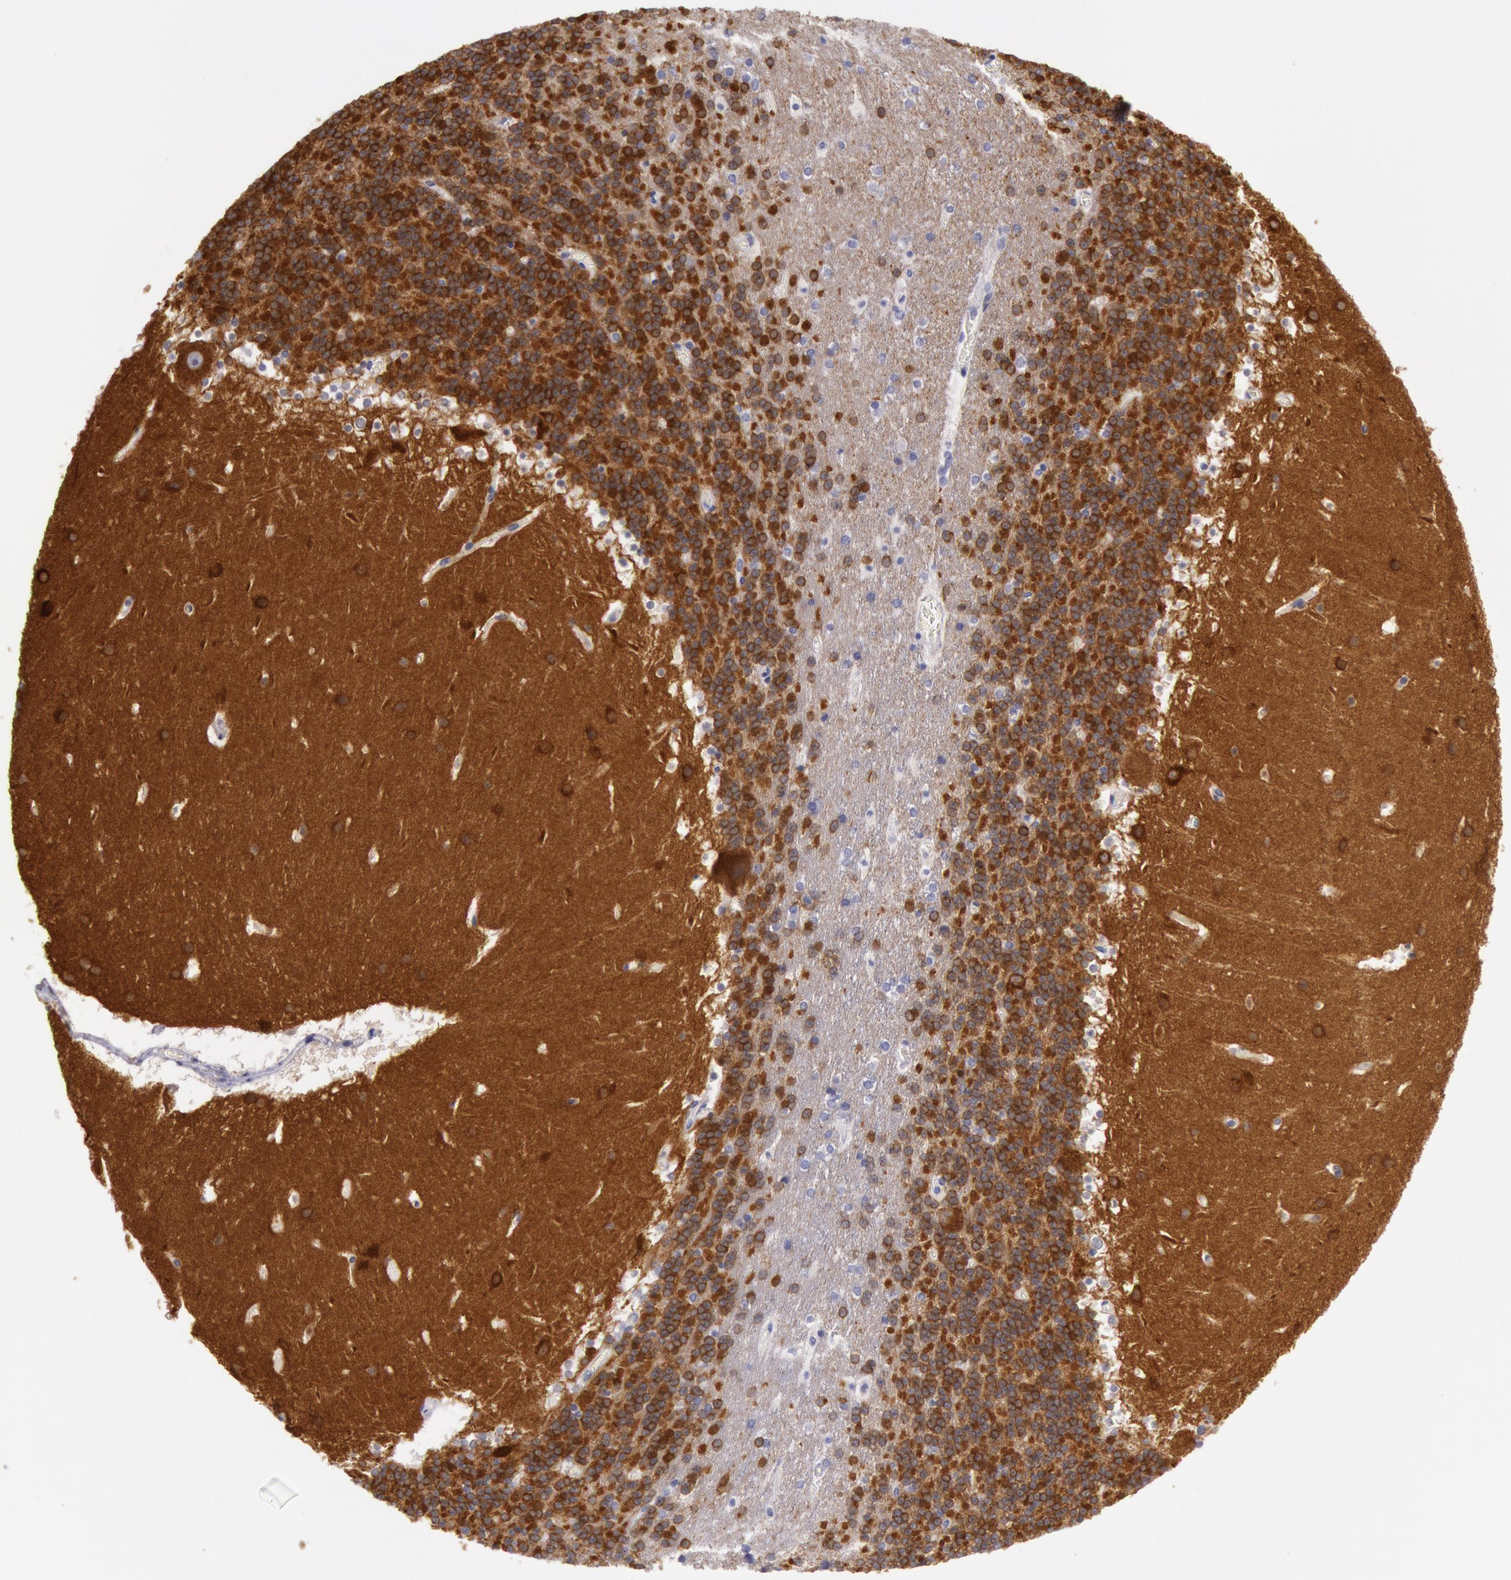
{"staining": {"intensity": "strong", "quantity": ">75%", "location": "cytoplasmic/membranous"}, "tissue": "cerebellum", "cell_type": "Cells in granular layer", "image_type": "normal", "snomed": [{"axis": "morphology", "description": "Normal tissue, NOS"}, {"axis": "topography", "description": "Cerebellum"}], "caption": "Cerebellum stained with a brown dye demonstrates strong cytoplasmic/membranous positive staining in approximately >75% of cells in granular layer.", "gene": "MYO5A", "patient": {"sex": "male", "age": 45}}